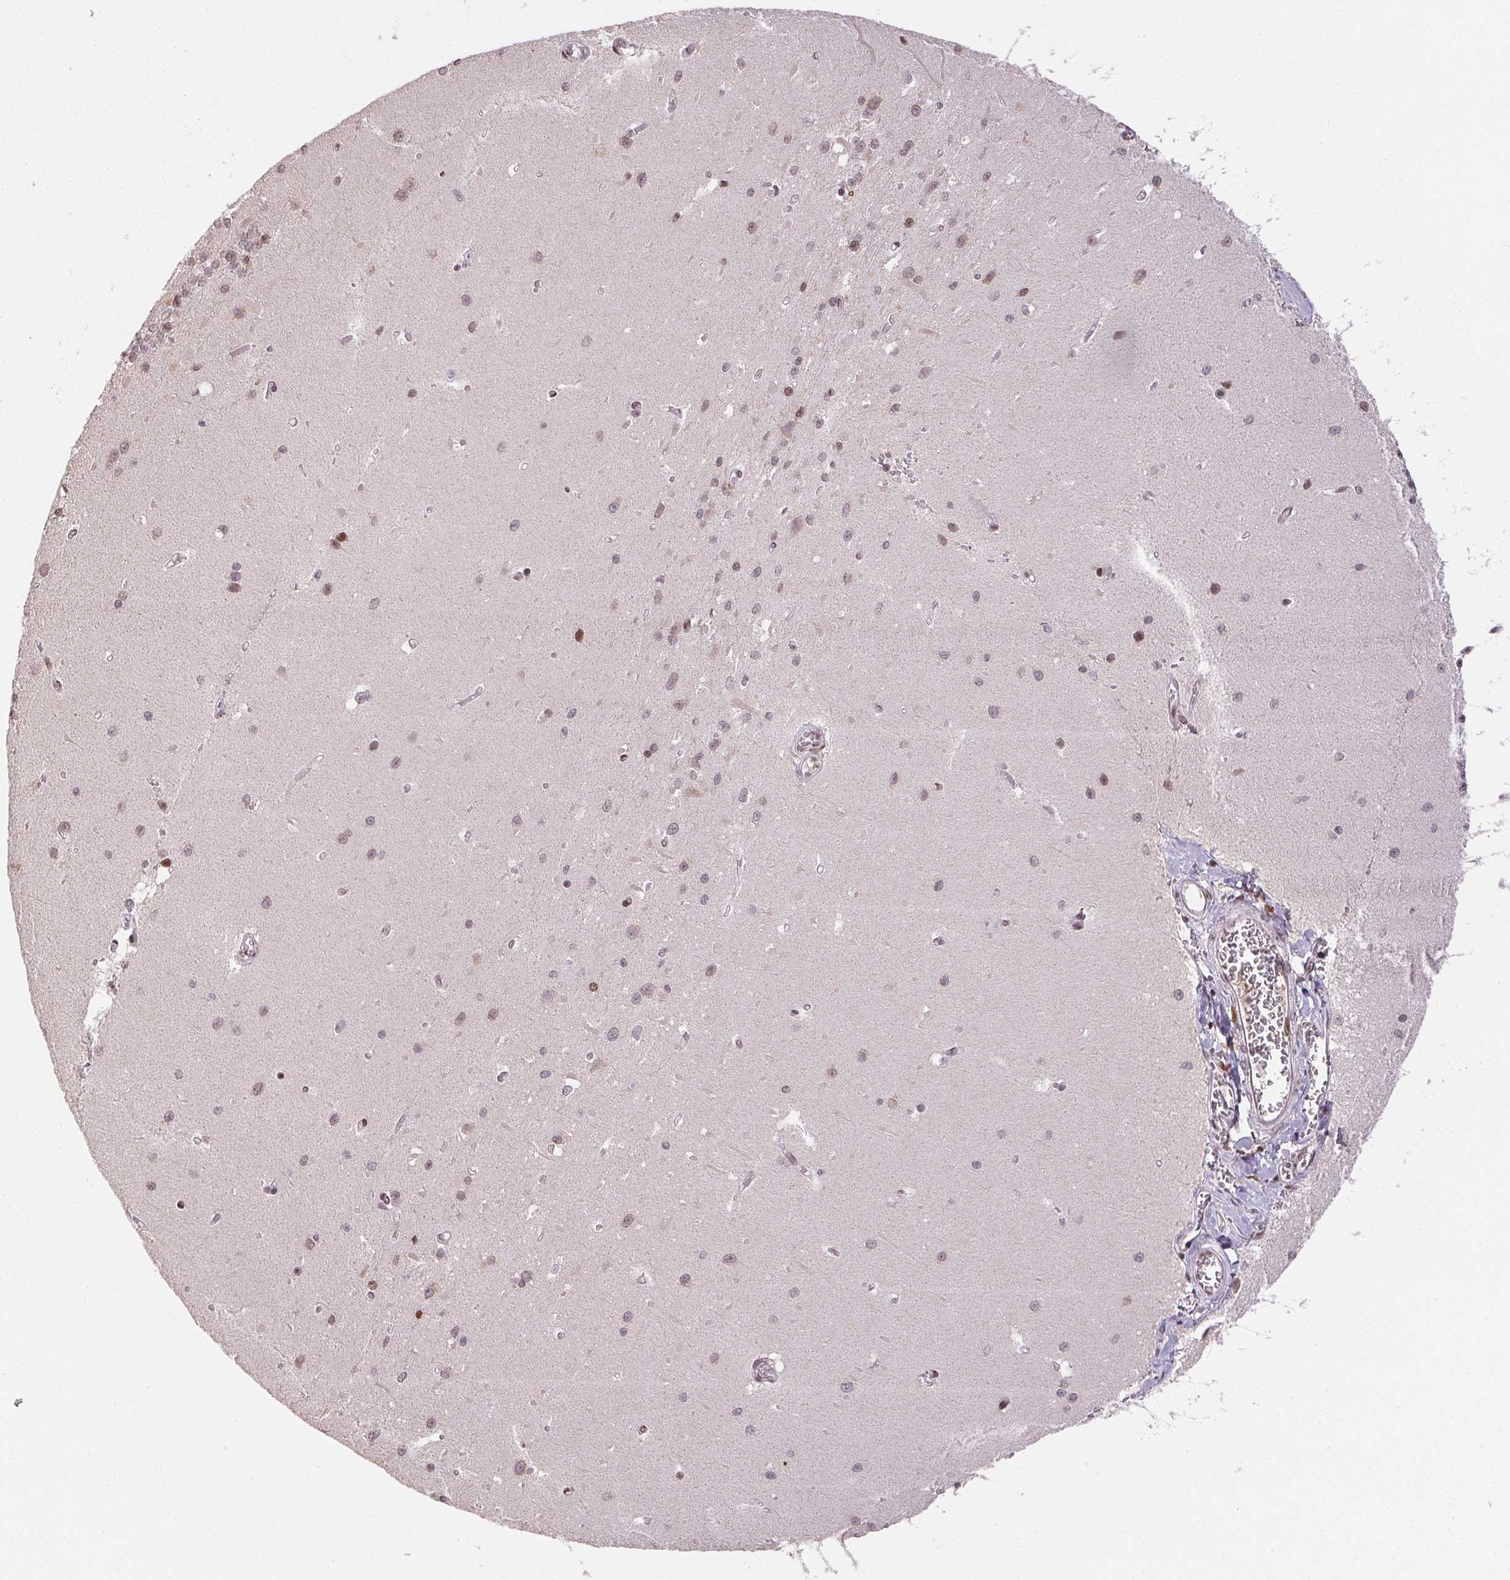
{"staining": {"intensity": "weak", "quantity": ">75%", "location": "nuclear"}, "tissue": "cerebellum", "cell_type": "Cells in granular layer", "image_type": "normal", "snomed": [{"axis": "morphology", "description": "Normal tissue, NOS"}, {"axis": "topography", "description": "Cerebellum"}], "caption": "IHC image of normal cerebellum: cerebellum stained using immunohistochemistry (IHC) demonstrates low levels of weak protein expression localized specifically in the nuclear of cells in granular layer, appearing as a nuclear brown color.", "gene": "MAPKAPK2", "patient": {"sex": "male", "age": 37}}